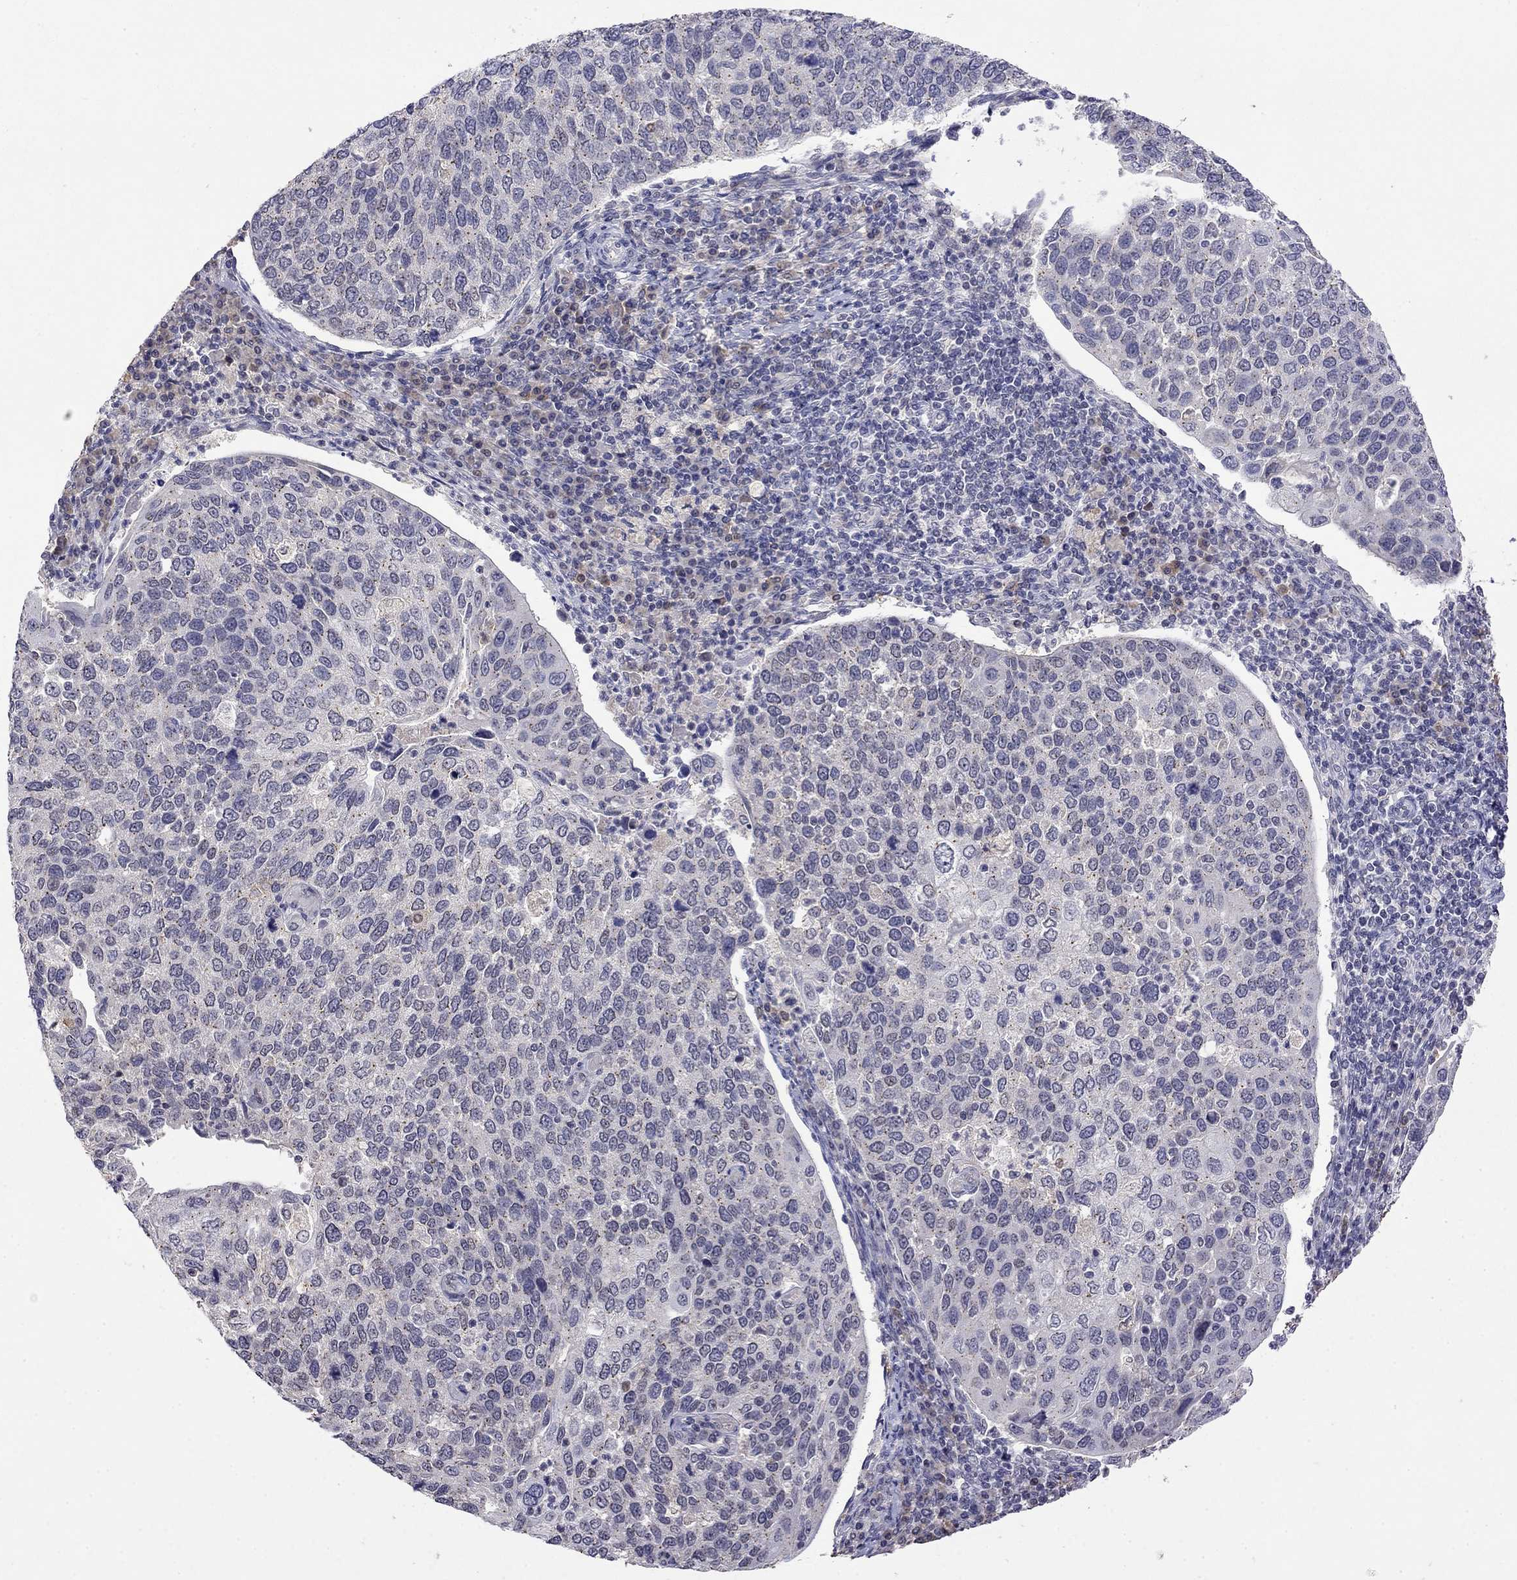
{"staining": {"intensity": "negative", "quantity": "none", "location": "none"}, "tissue": "cervical cancer", "cell_type": "Tumor cells", "image_type": "cancer", "snomed": [{"axis": "morphology", "description": "Squamous cell carcinoma, NOS"}, {"axis": "topography", "description": "Cervix"}], "caption": "Tumor cells are negative for protein expression in human cervical cancer.", "gene": "WNK3", "patient": {"sex": "female", "age": 54}}